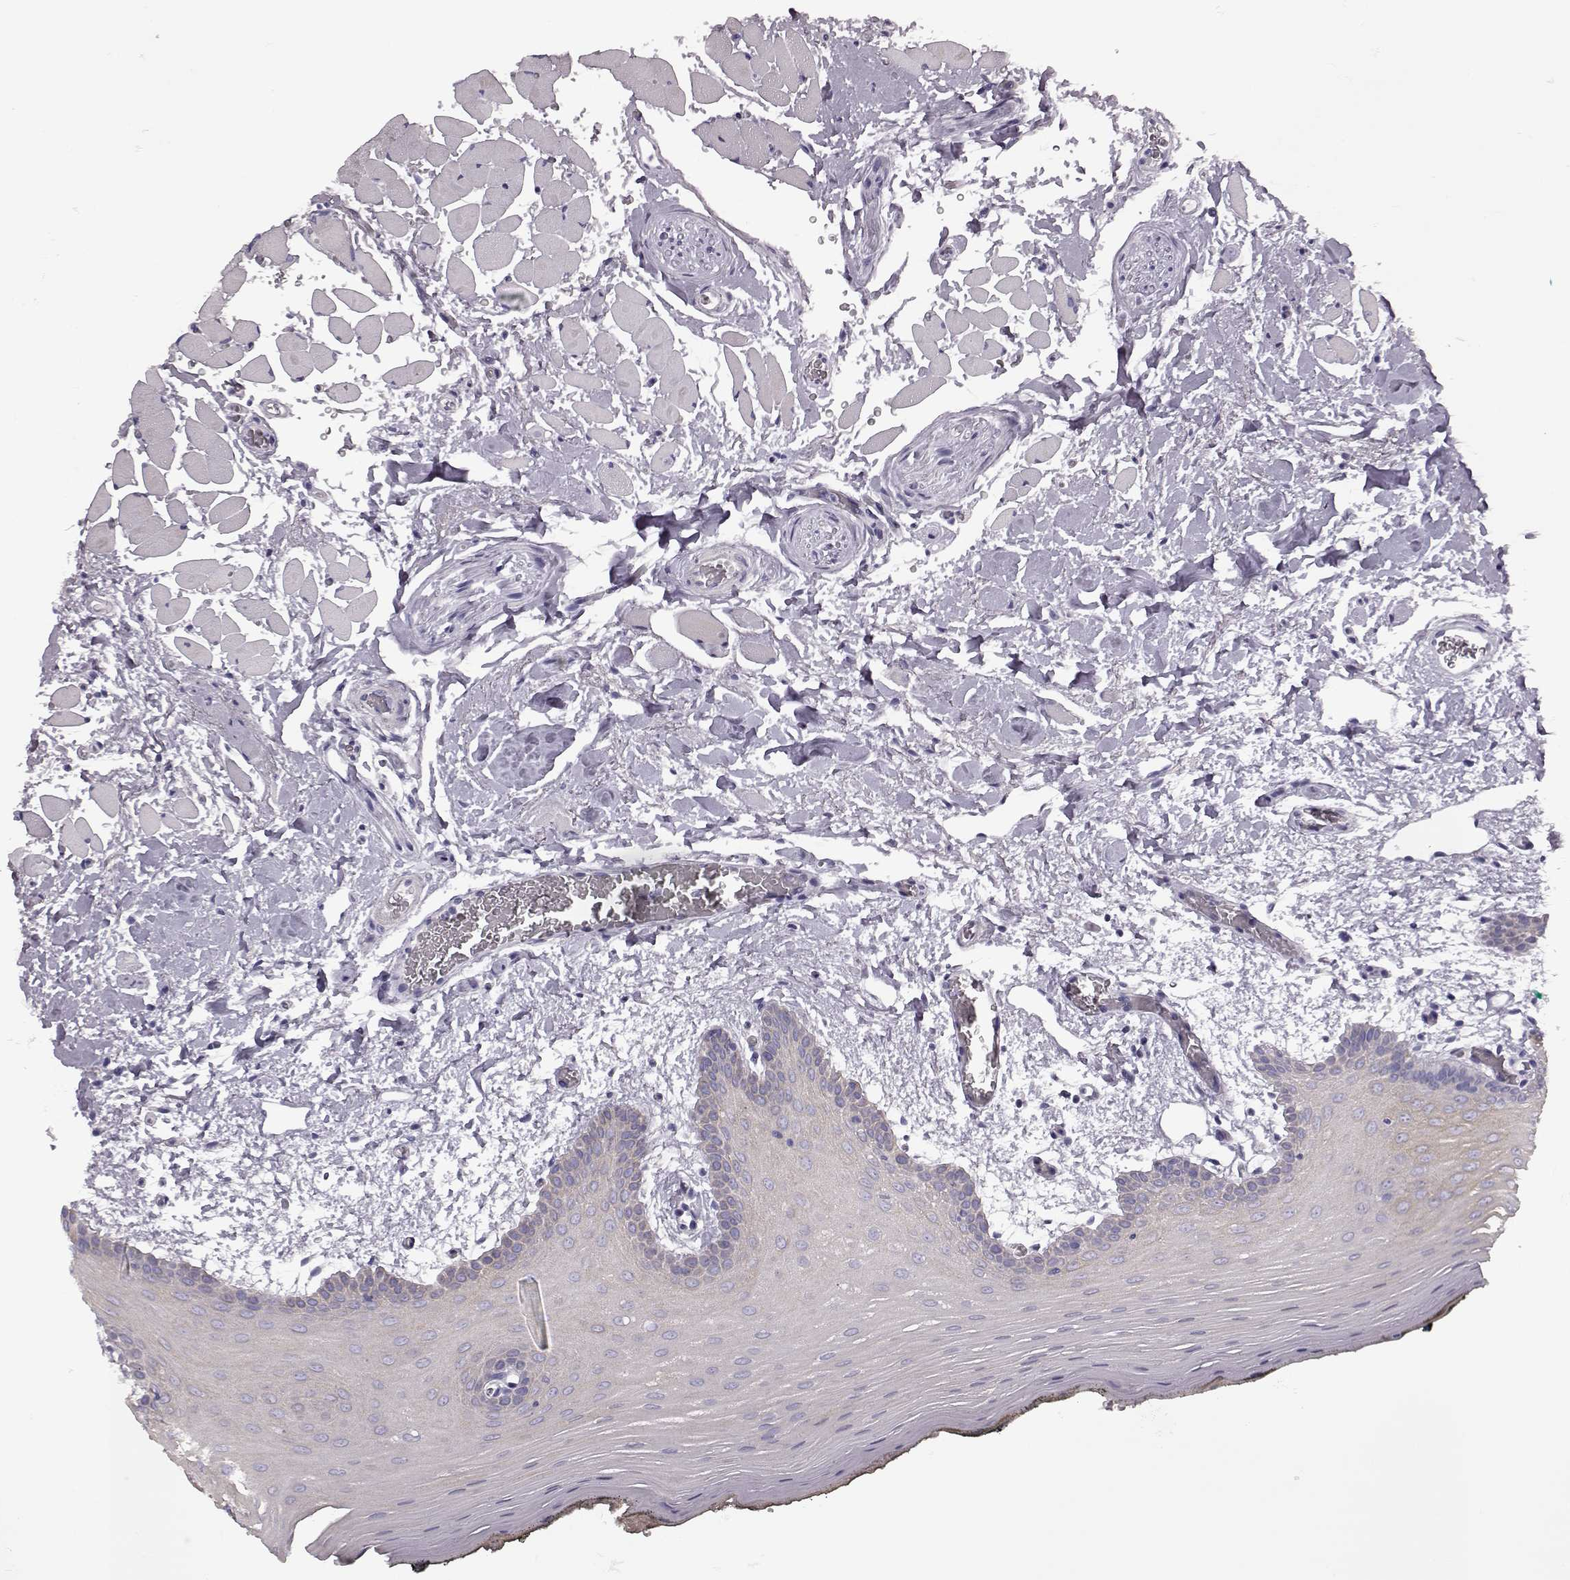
{"staining": {"intensity": "weak", "quantity": ">75%", "location": "cytoplasmic/membranous"}, "tissue": "oral mucosa", "cell_type": "Squamous epithelial cells", "image_type": "normal", "snomed": [{"axis": "morphology", "description": "Normal tissue, NOS"}, {"axis": "topography", "description": "Oral tissue"}, {"axis": "topography", "description": "Head-Neck"}], "caption": "Immunohistochemical staining of benign oral mucosa reveals low levels of weak cytoplasmic/membranous staining in about >75% of squamous epithelial cells.", "gene": "ODAD4", "patient": {"sex": "male", "age": 65}}